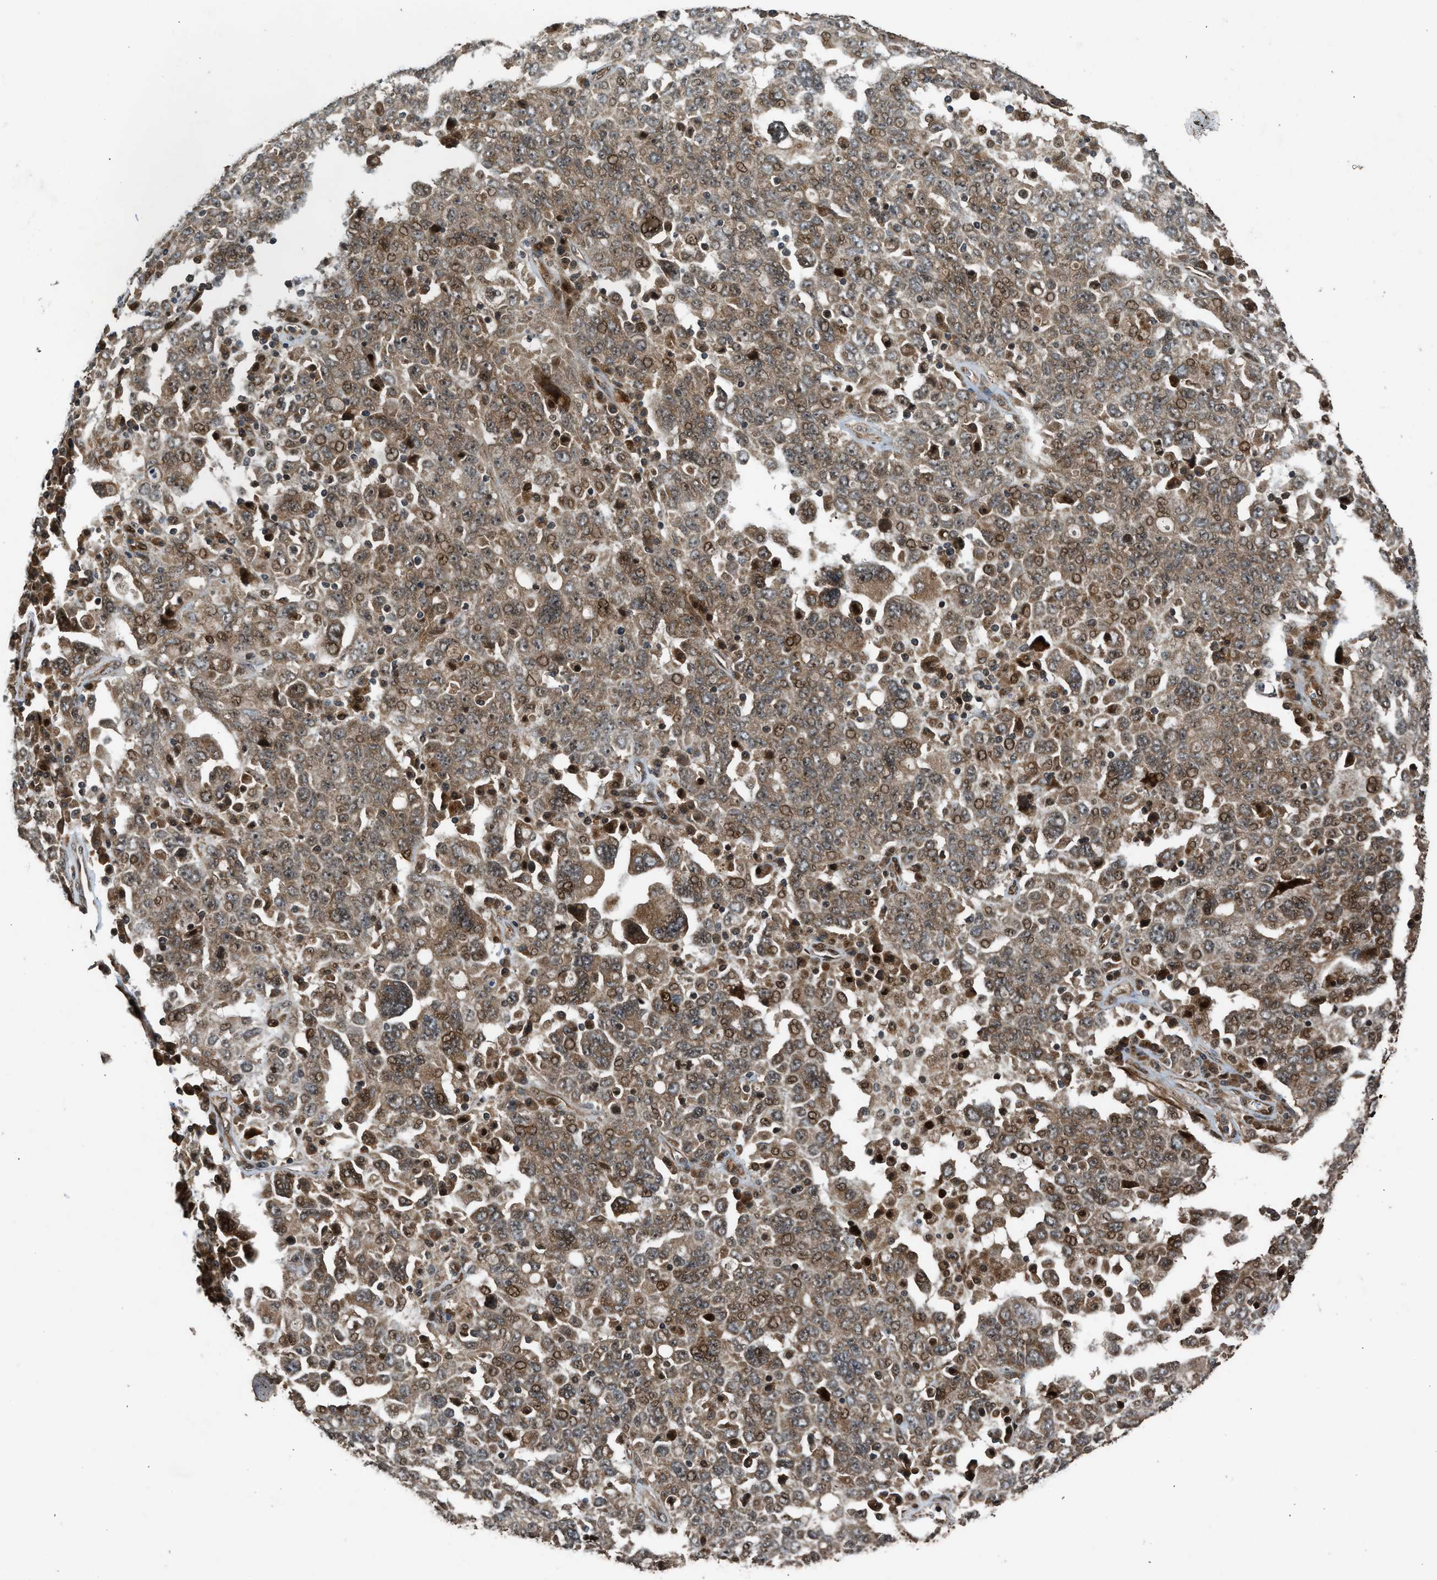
{"staining": {"intensity": "moderate", "quantity": ">75%", "location": "cytoplasmic/membranous,nuclear"}, "tissue": "ovarian cancer", "cell_type": "Tumor cells", "image_type": "cancer", "snomed": [{"axis": "morphology", "description": "Carcinoma, endometroid"}, {"axis": "topography", "description": "Ovary"}], "caption": "Ovarian cancer (endometroid carcinoma) tissue demonstrates moderate cytoplasmic/membranous and nuclear staining in approximately >75% of tumor cells, visualized by immunohistochemistry. (IHC, brightfield microscopy, high magnification).", "gene": "TXNL1", "patient": {"sex": "female", "age": 62}}